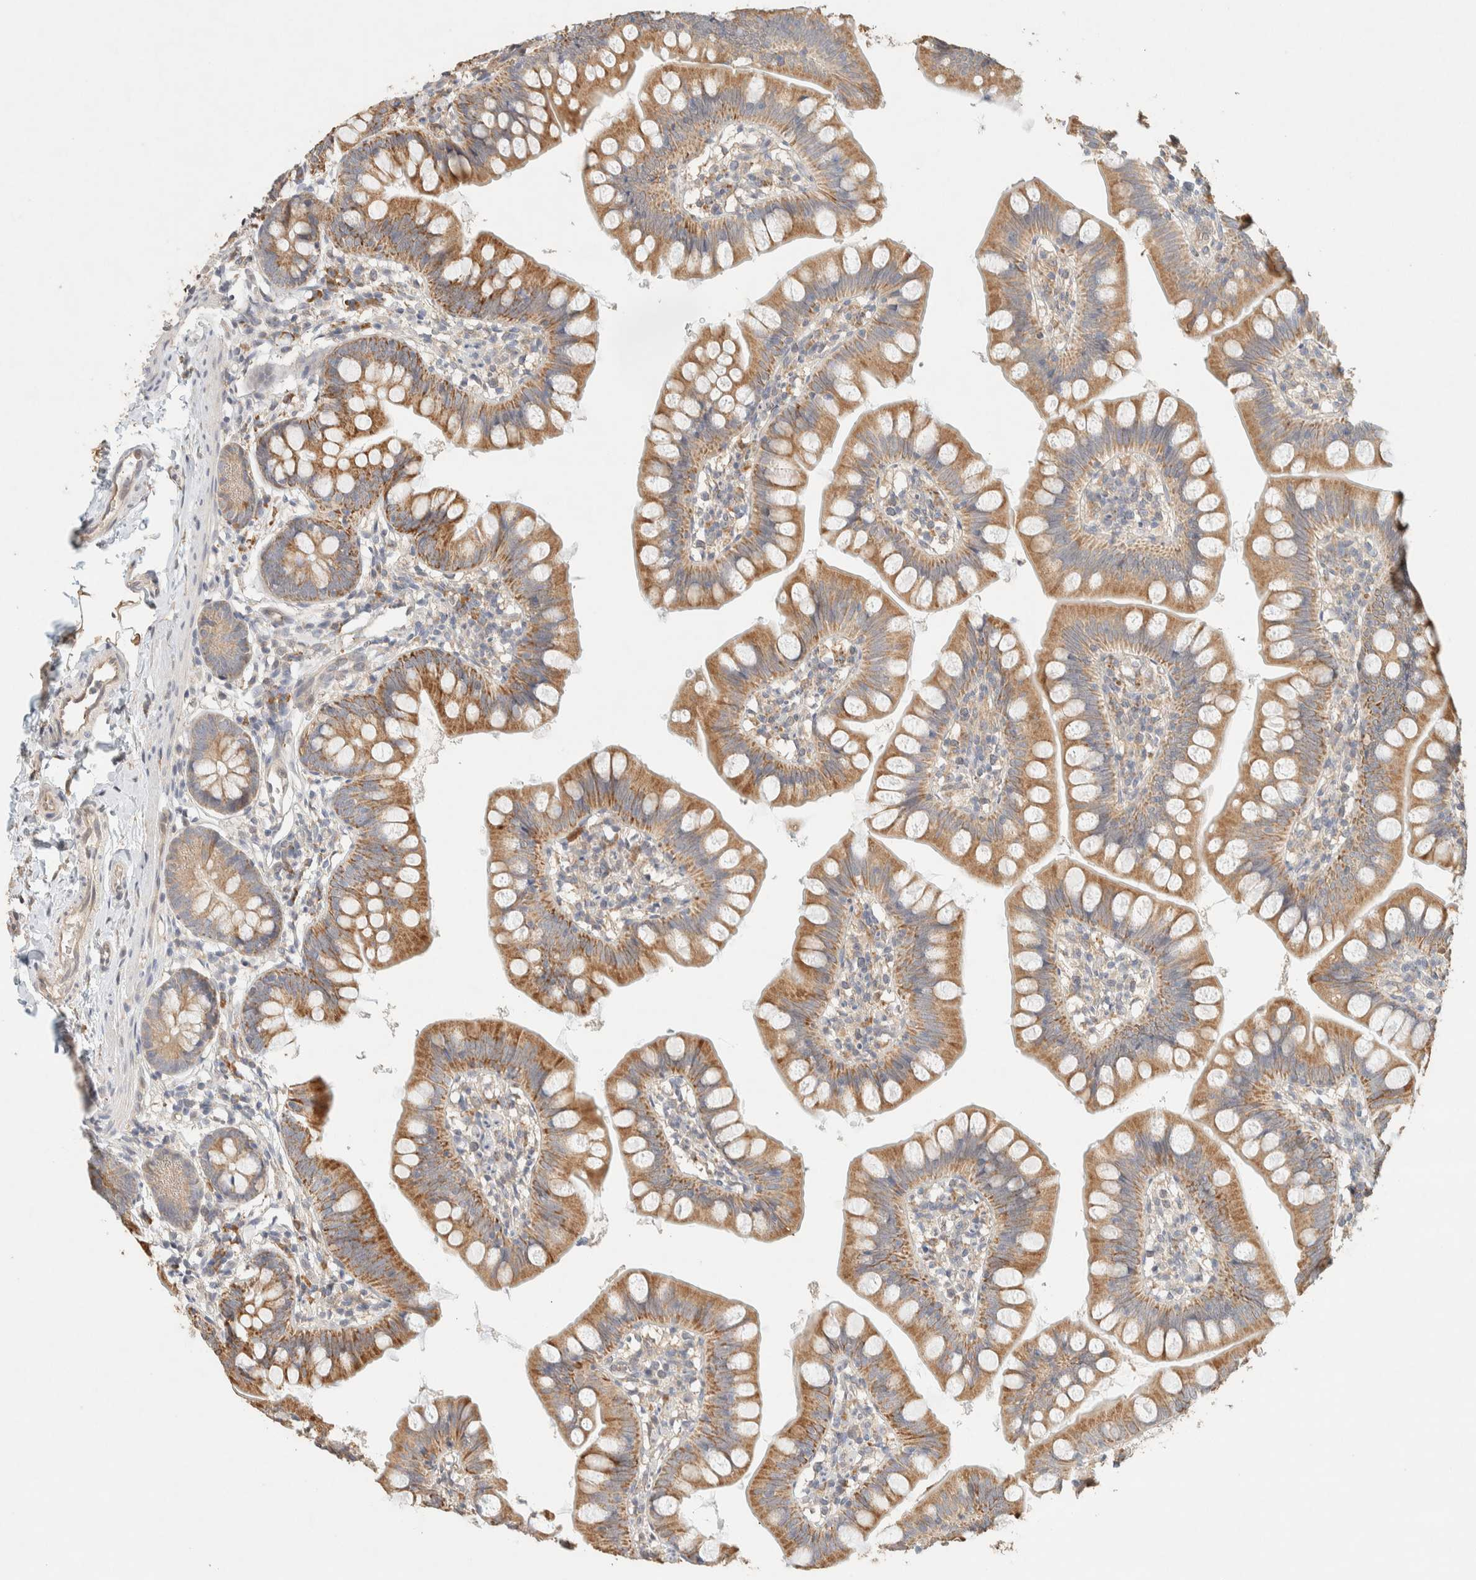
{"staining": {"intensity": "moderate", "quantity": ">75%", "location": "cytoplasmic/membranous"}, "tissue": "small intestine", "cell_type": "Glandular cells", "image_type": "normal", "snomed": [{"axis": "morphology", "description": "Normal tissue, NOS"}, {"axis": "topography", "description": "Small intestine"}], "caption": "Immunohistochemistry of benign human small intestine exhibits medium levels of moderate cytoplasmic/membranous staining in about >75% of glandular cells. (brown staining indicates protein expression, while blue staining denotes nuclei).", "gene": "TTC3", "patient": {"sex": "male", "age": 7}}